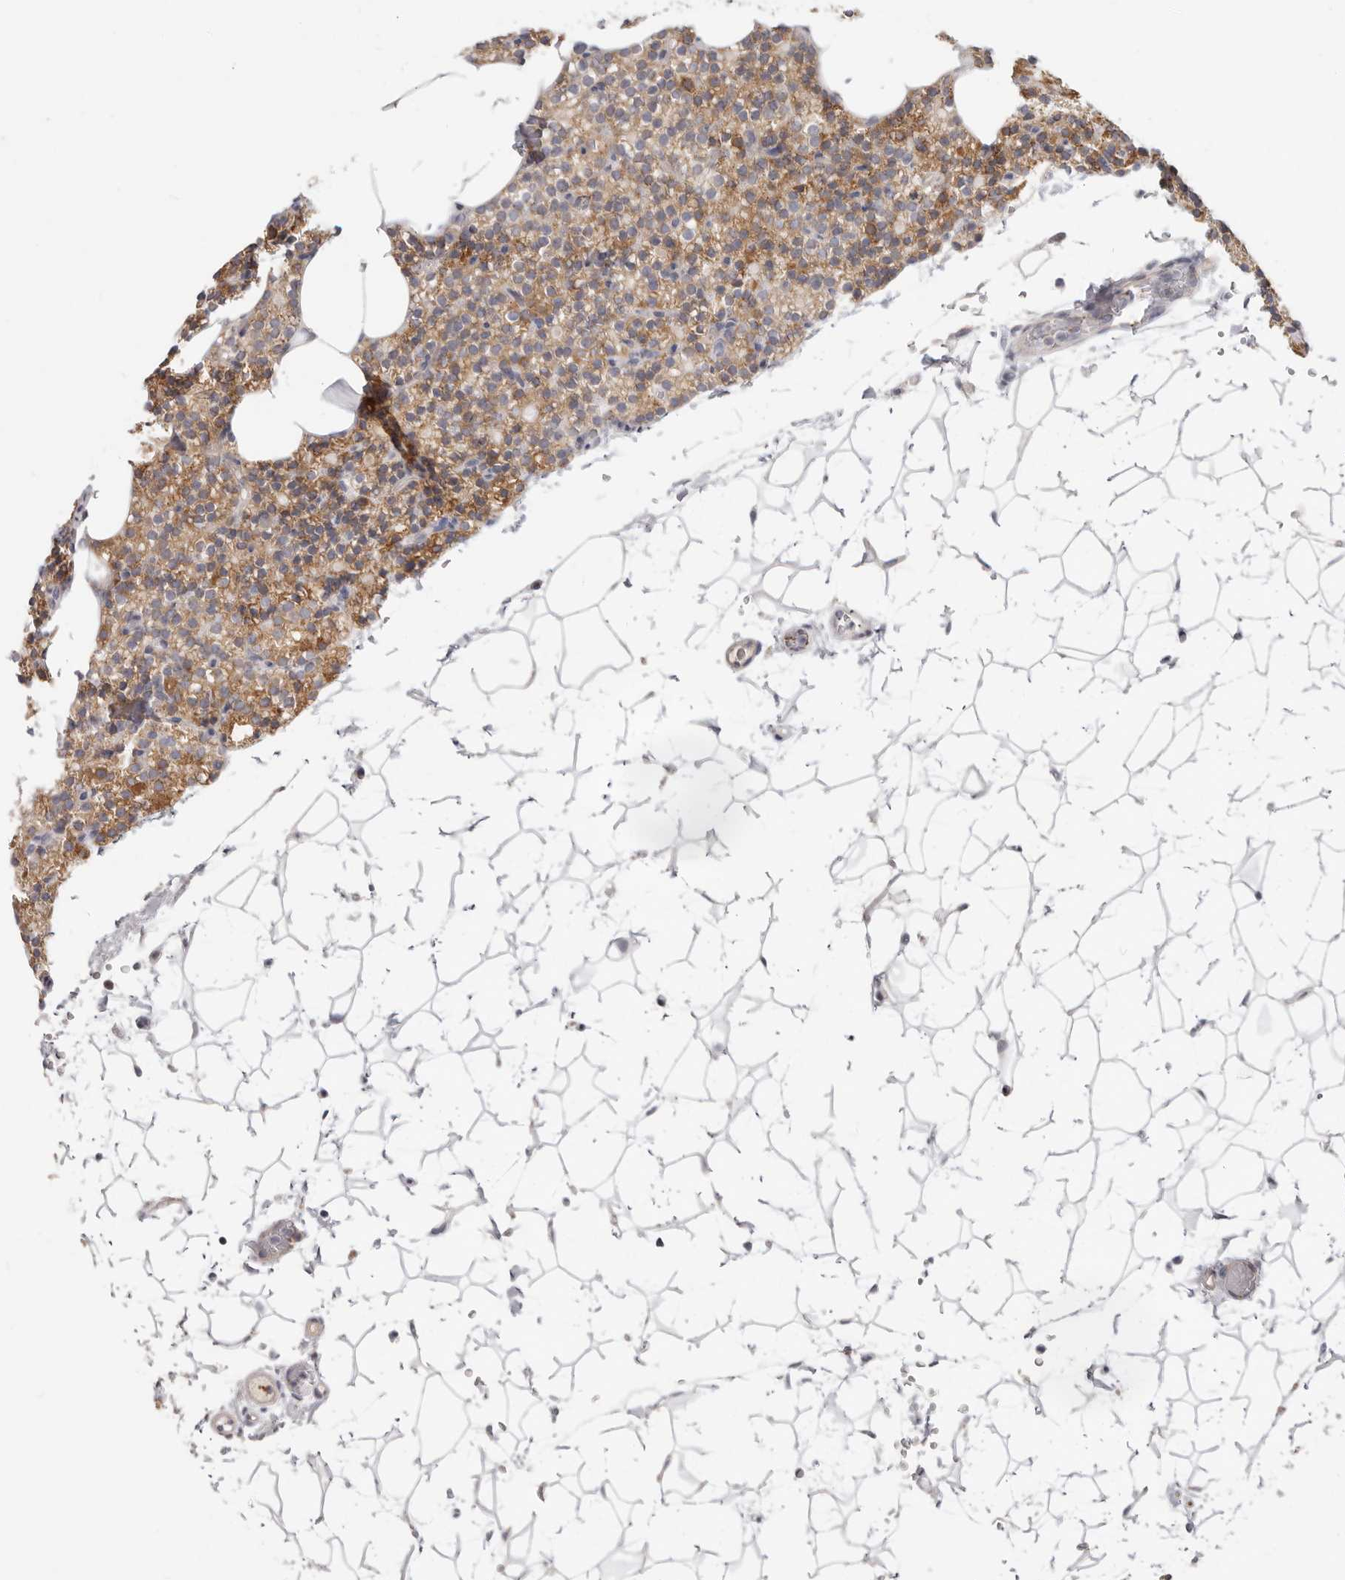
{"staining": {"intensity": "moderate", "quantity": ">75%", "location": "cytoplasmic/membranous"}, "tissue": "parathyroid gland", "cell_type": "Glandular cells", "image_type": "normal", "snomed": [{"axis": "morphology", "description": "Normal tissue, NOS"}, {"axis": "topography", "description": "Parathyroid gland"}], "caption": "Unremarkable parathyroid gland was stained to show a protein in brown. There is medium levels of moderate cytoplasmic/membranous expression in approximately >75% of glandular cells.", "gene": "TFB2M", "patient": {"sex": "female", "age": 56}}